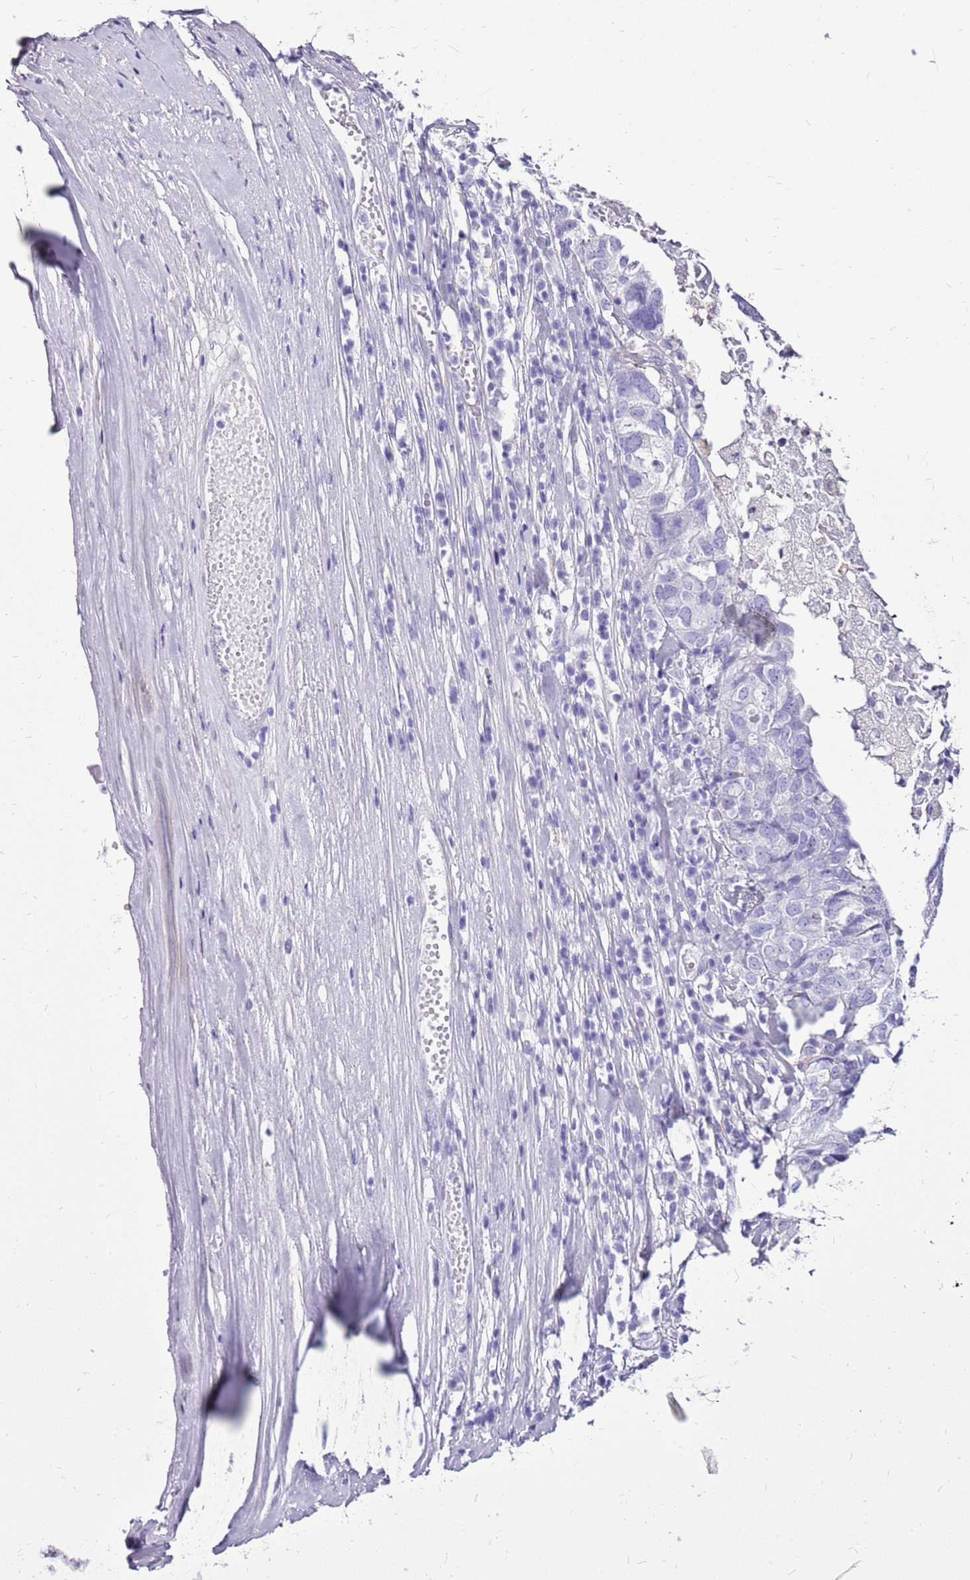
{"staining": {"intensity": "negative", "quantity": "none", "location": "none"}, "tissue": "ovarian cancer", "cell_type": "Tumor cells", "image_type": "cancer", "snomed": [{"axis": "morphology", "description": "Carcinoma, endometroid"}, {"axis": "topography", "description": "Ovary"}], "caption": "Tumor cells show no significant positivity in ovarian endometroid carcinoma.", "gene": "ACSS3", "patient": {"sex": "female", "age": 62}}